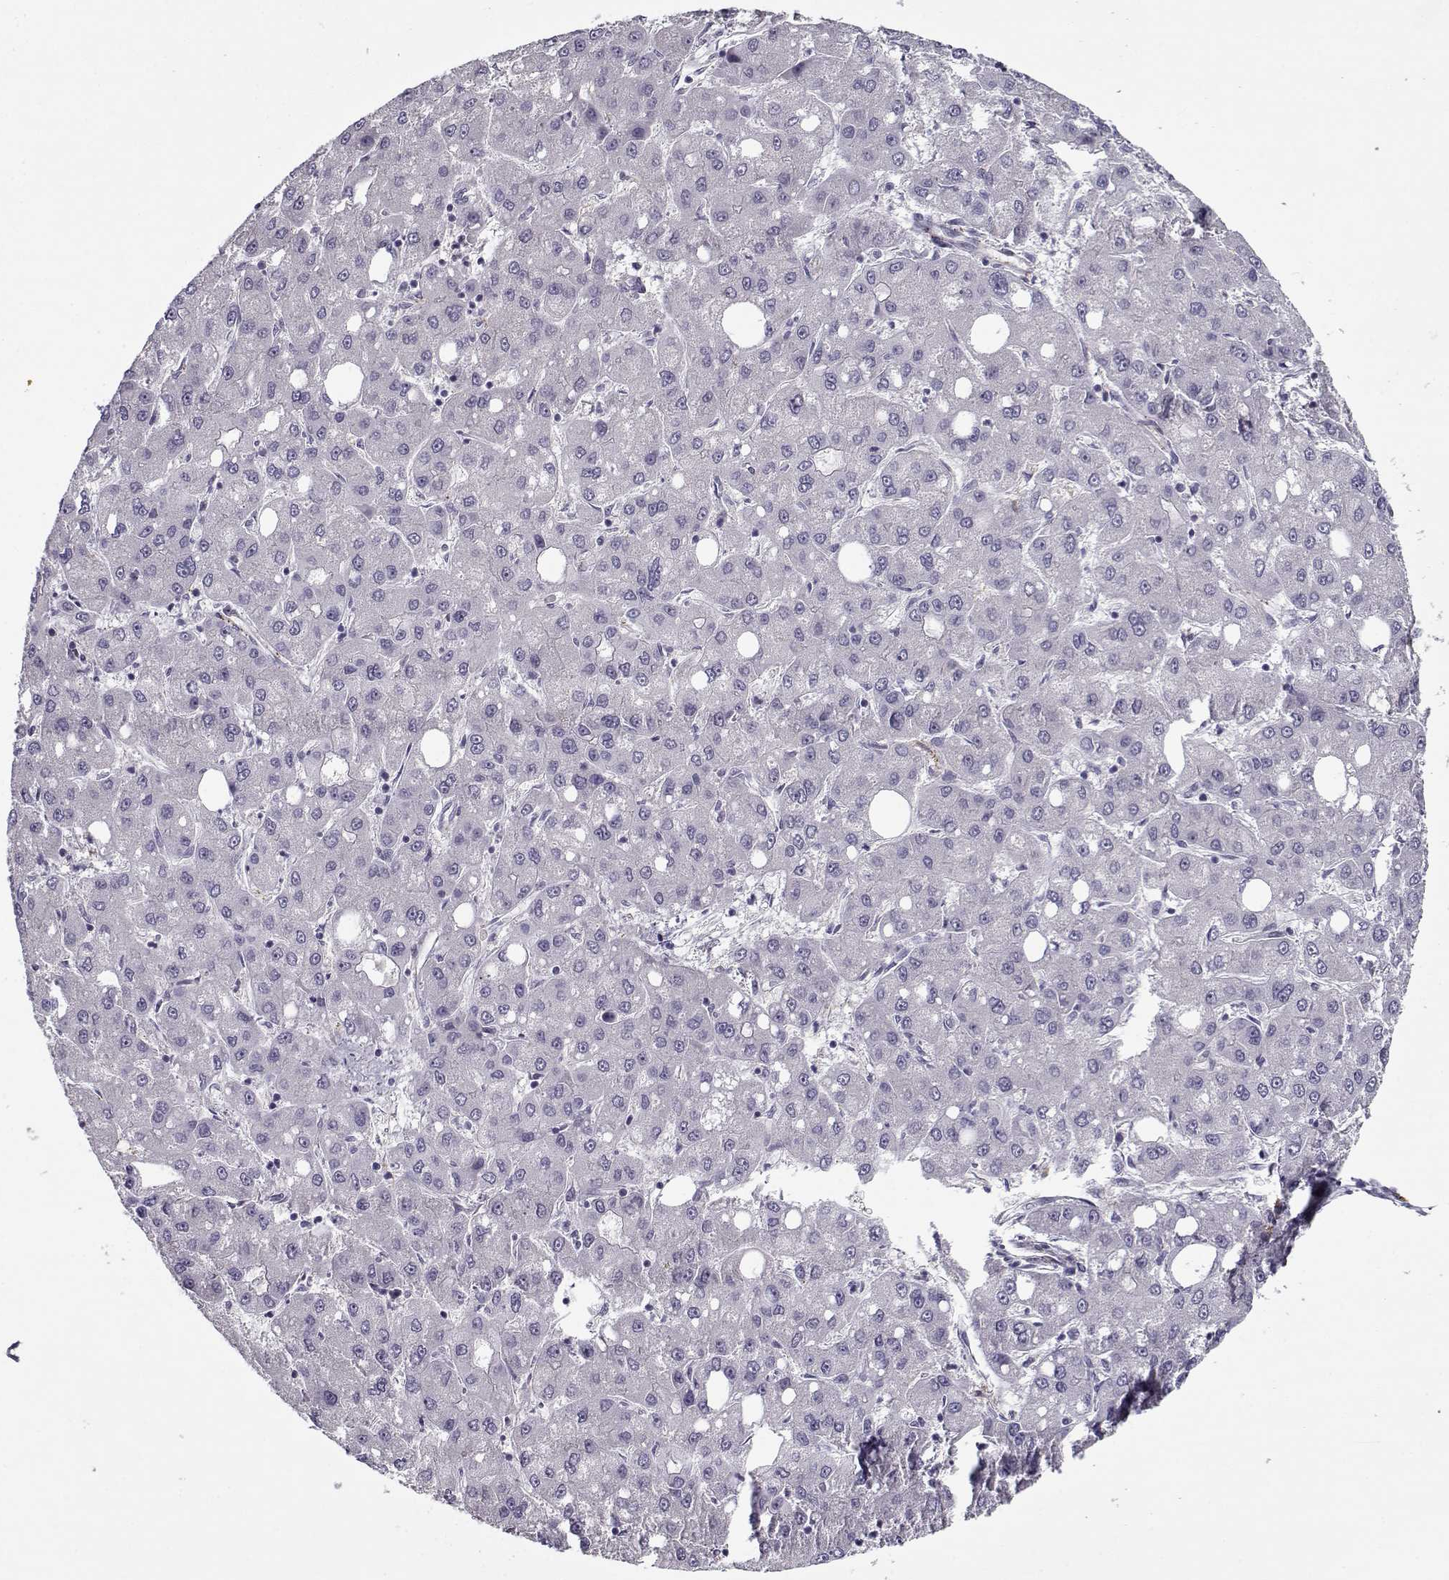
{"staining": {"intensity": "negative", "quantity": "none", "location": "none"}, "tissue": "liver cancer", "cell_type": "Tumor cells", "image_type": "cancer", "snomed": [{"axis": "morphology", "description": "Carcinoma, Hepatocellular, NOS"}, {"axis": "topography", "description": "Liver"}], "caption": "The image shows no staining of tumor cells in hepatocellular carcinoma (liver).", "gene": "SEC16B", "patient": {"sex": "male", "age": 73}}